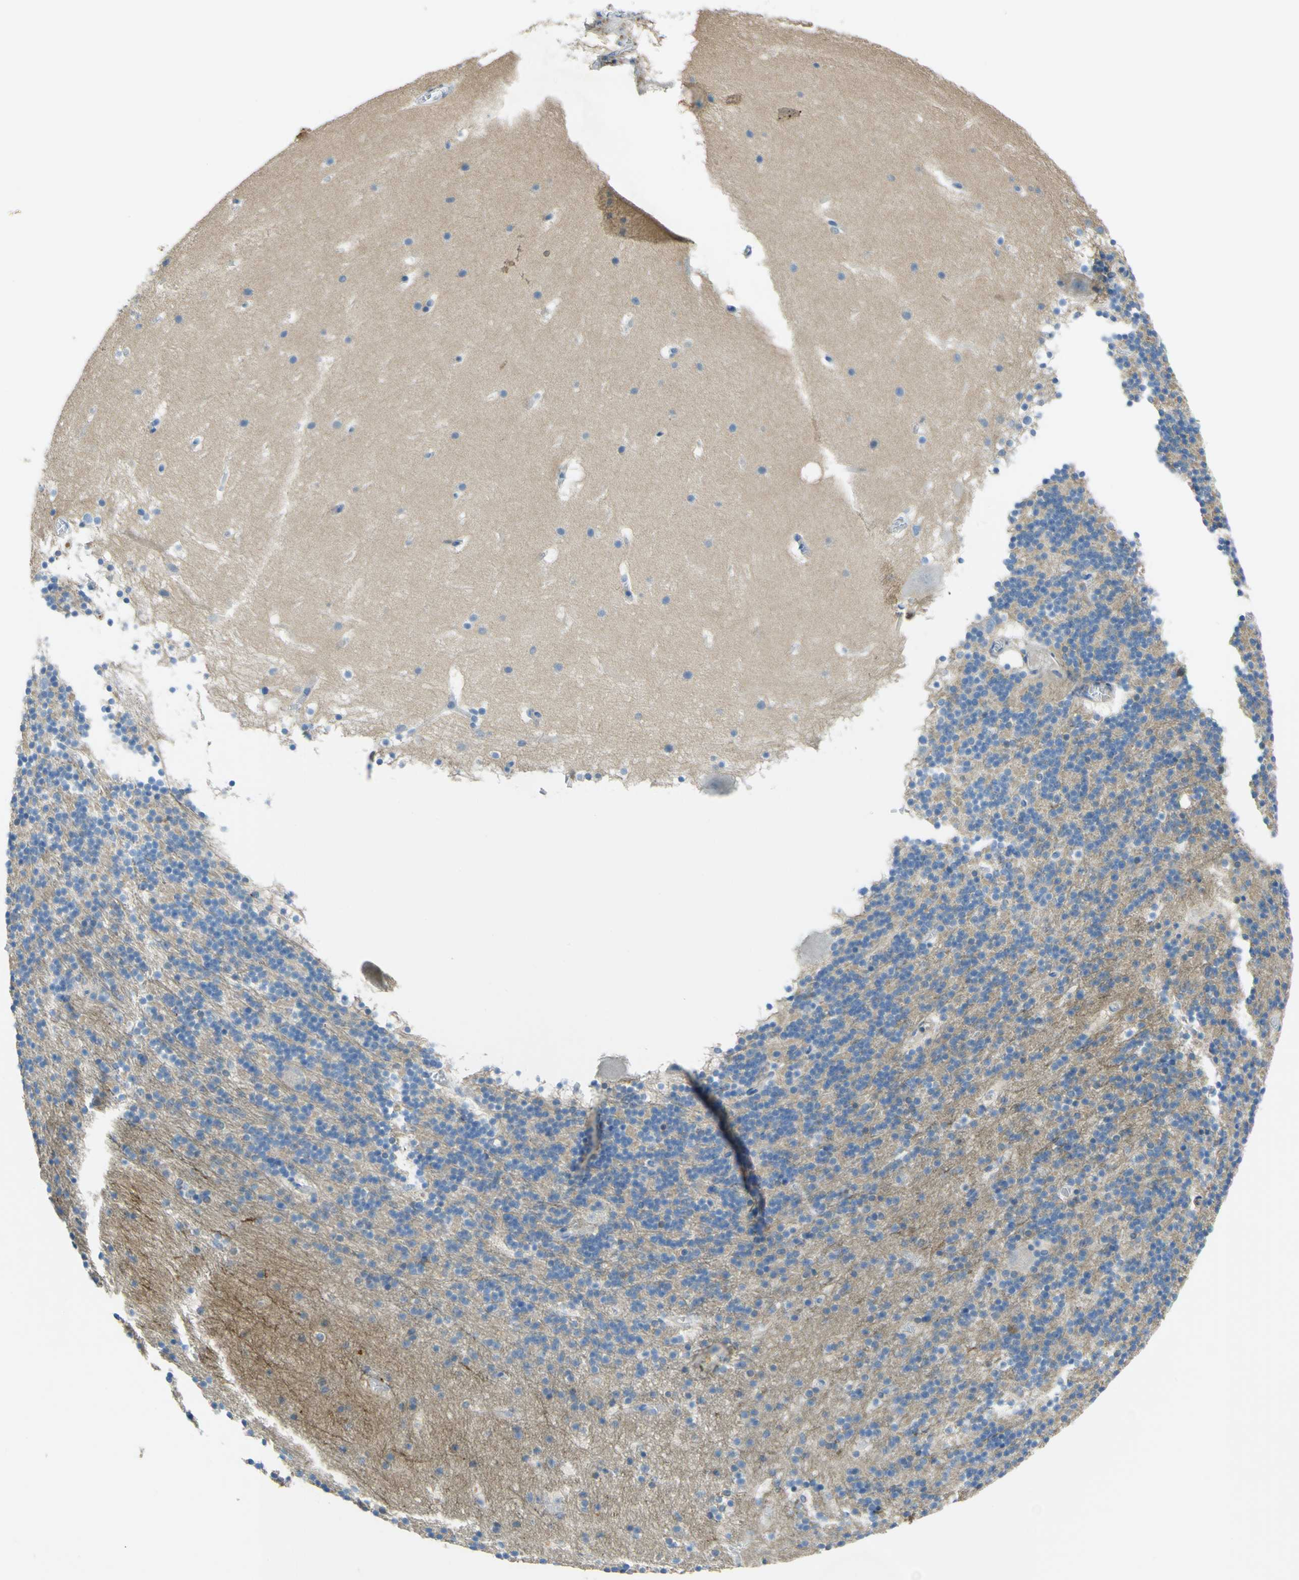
{"staining": {"intensity": "weak", "quantity": ">75%", "location": "cytoplasmic/membranous"}, "tissue": "cerebellum", "cell_type": "Cells in granular layer", "image_type": "normal", "snomed": [{"axis": "morphology", "description": "Normal tissue, NOS"}, {"axis": "topography", "description": "Cerebellum"}], "caption": "A brown stain labels weak cytoplasmic/membranous staining of a protein in cells in granular layer of benign cerebellum. (Brightfield microscopy of DAB IHC at high magnification).", "gene": "OGN", "patient": {"sex": "male", "age": 45}}